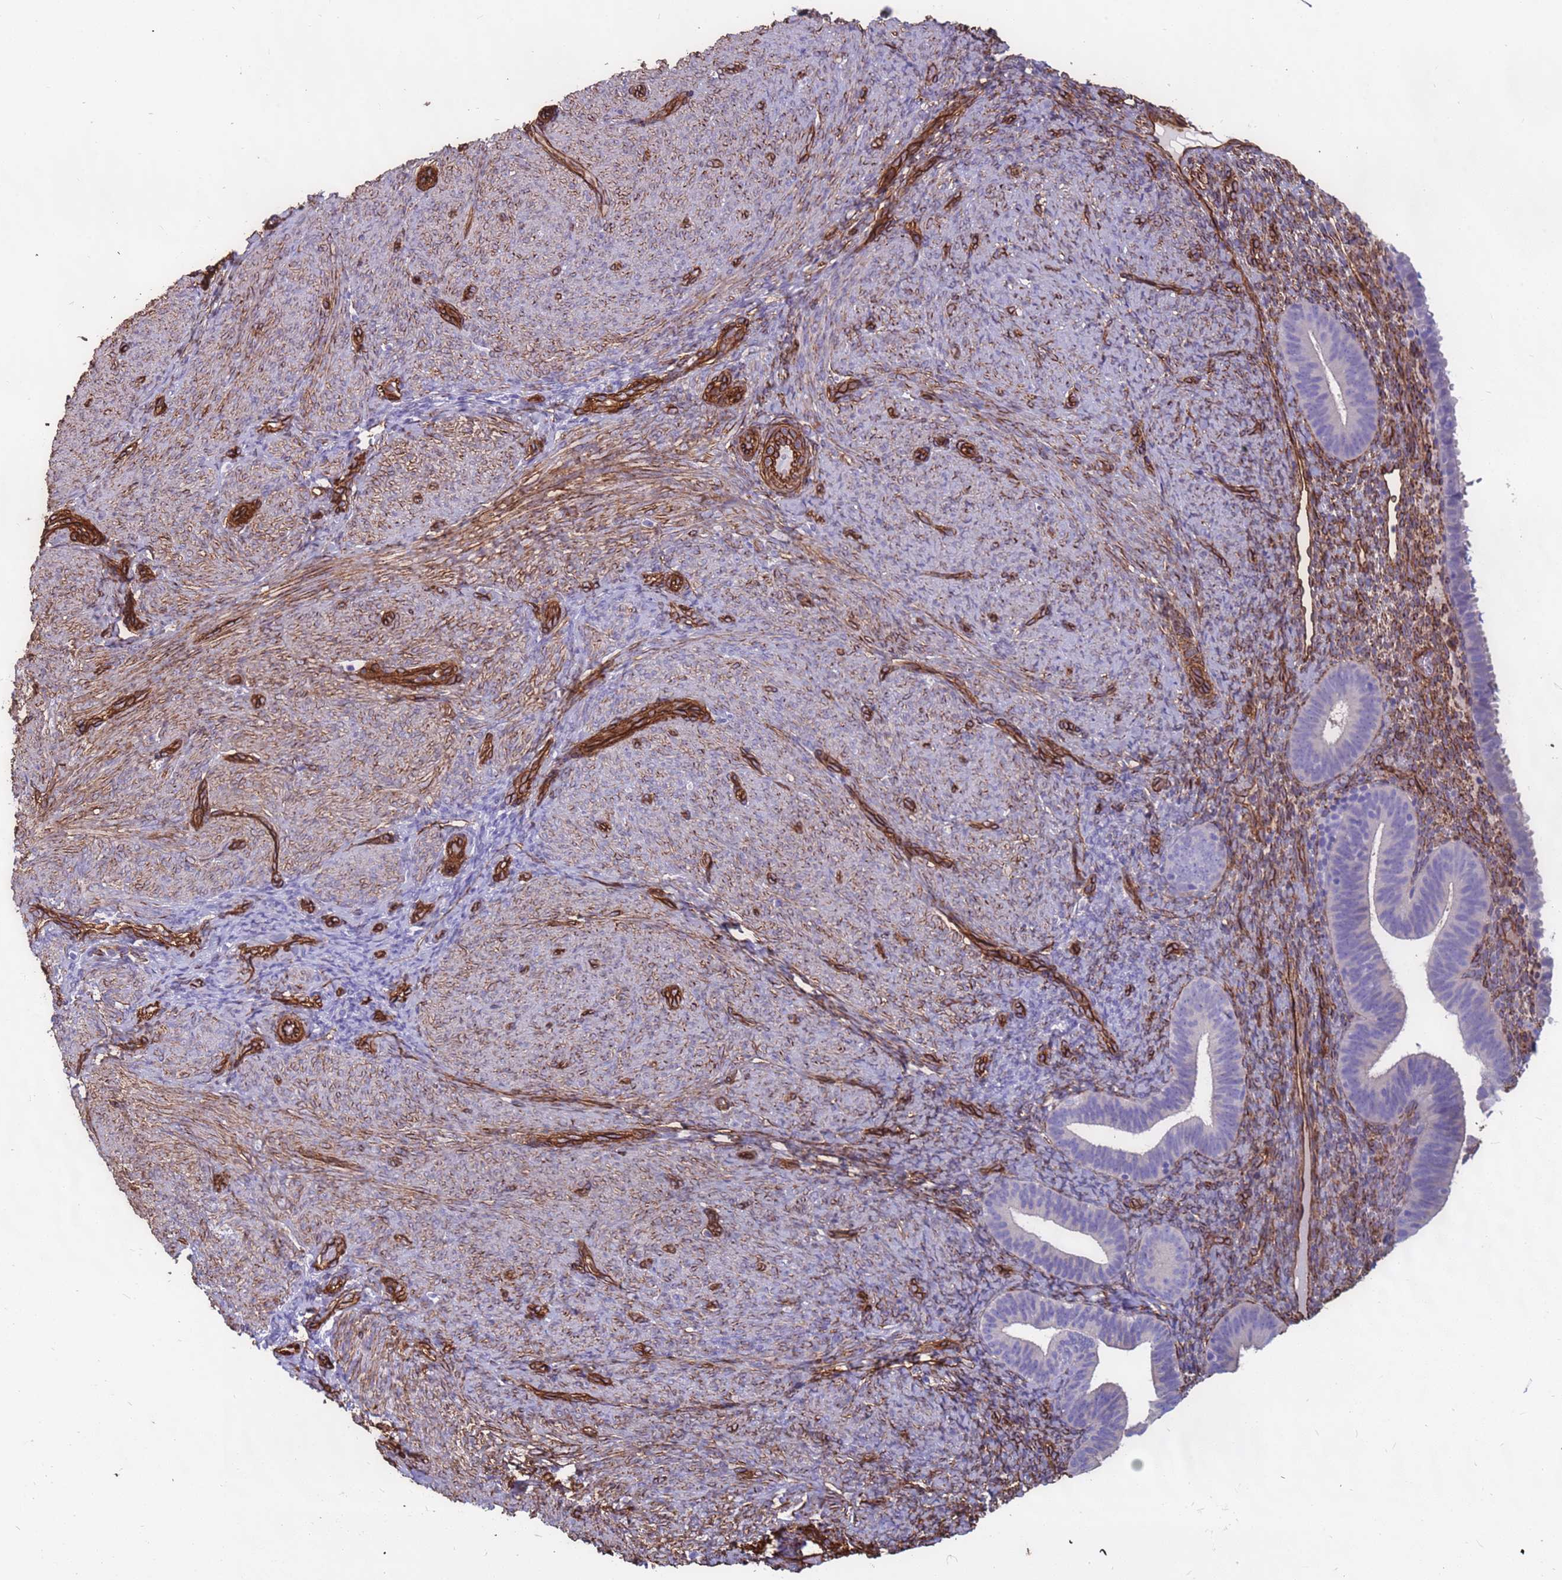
{"staining": {"intensity": "moderate", "quantity": "25%-75%", "location": "cytoplasmic/membranous"}, "tissue": "endometrium", "cell_type": "Cells in endometrial stroma", "image_type": "normal", "snomed": [{"axis": "morphology", "description": "Normal tissue, NOS"}, {"axis": "topography", "description": "Endometrium"}], "caption": "Immunohistochemical staining of benign human endometrium exhibits 25%-75% levels of moderate cytoplasmic/membranous protein expression in about 25%-75% of cells in endometrial stroma.", "gene": "EHD2", "patient": {"sex": "female", "age": 65}}